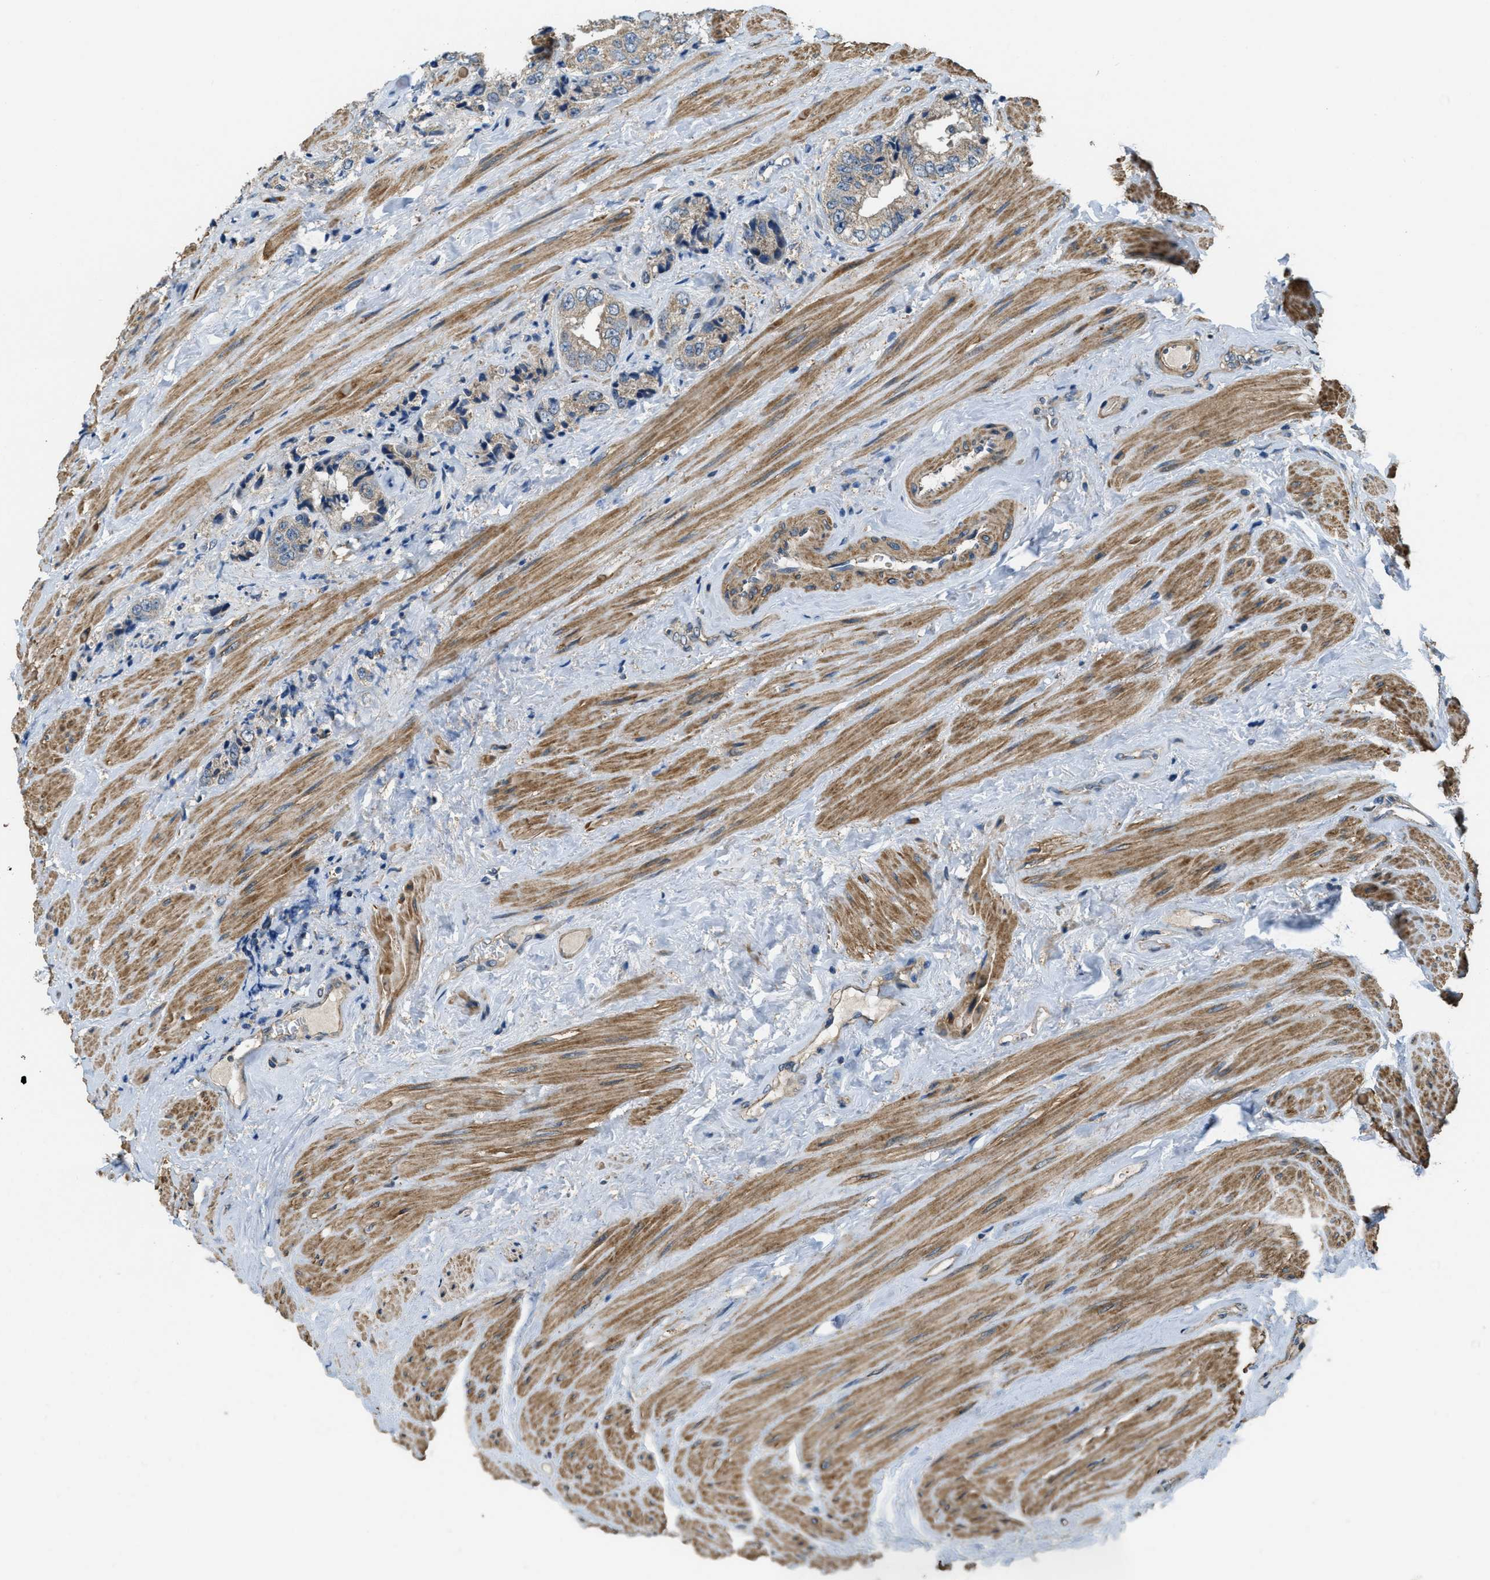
{"staining": {"intensity": "weak", "quantity": "<25%", "location": "cytoplasmic/membranous"}, "tissue": "prostate cancer", "cell_type": "Tumor cells", "image_type": "cancer", "snomed": [{"axis": "morphology", "description": "Adenocarcinoma, High grade"}, {"axis": "topography", "description": "Prostate"}], "caption": "High magnification brightfield microscopy of high-grade adenocarcinoma (prostate) stained with DAB (brown) and counterstained with hematoxylin (blue): tumor cells show no significant staining. The staining was performed using DAB (3,3'-diaminobenzidine) to visualize the protein expression in brown, while the nuclei were stained in blue with hematoxylin (Magnification: 20x).", "gene": "THBS2", "patient": {"sex": "male", "age": 61}}